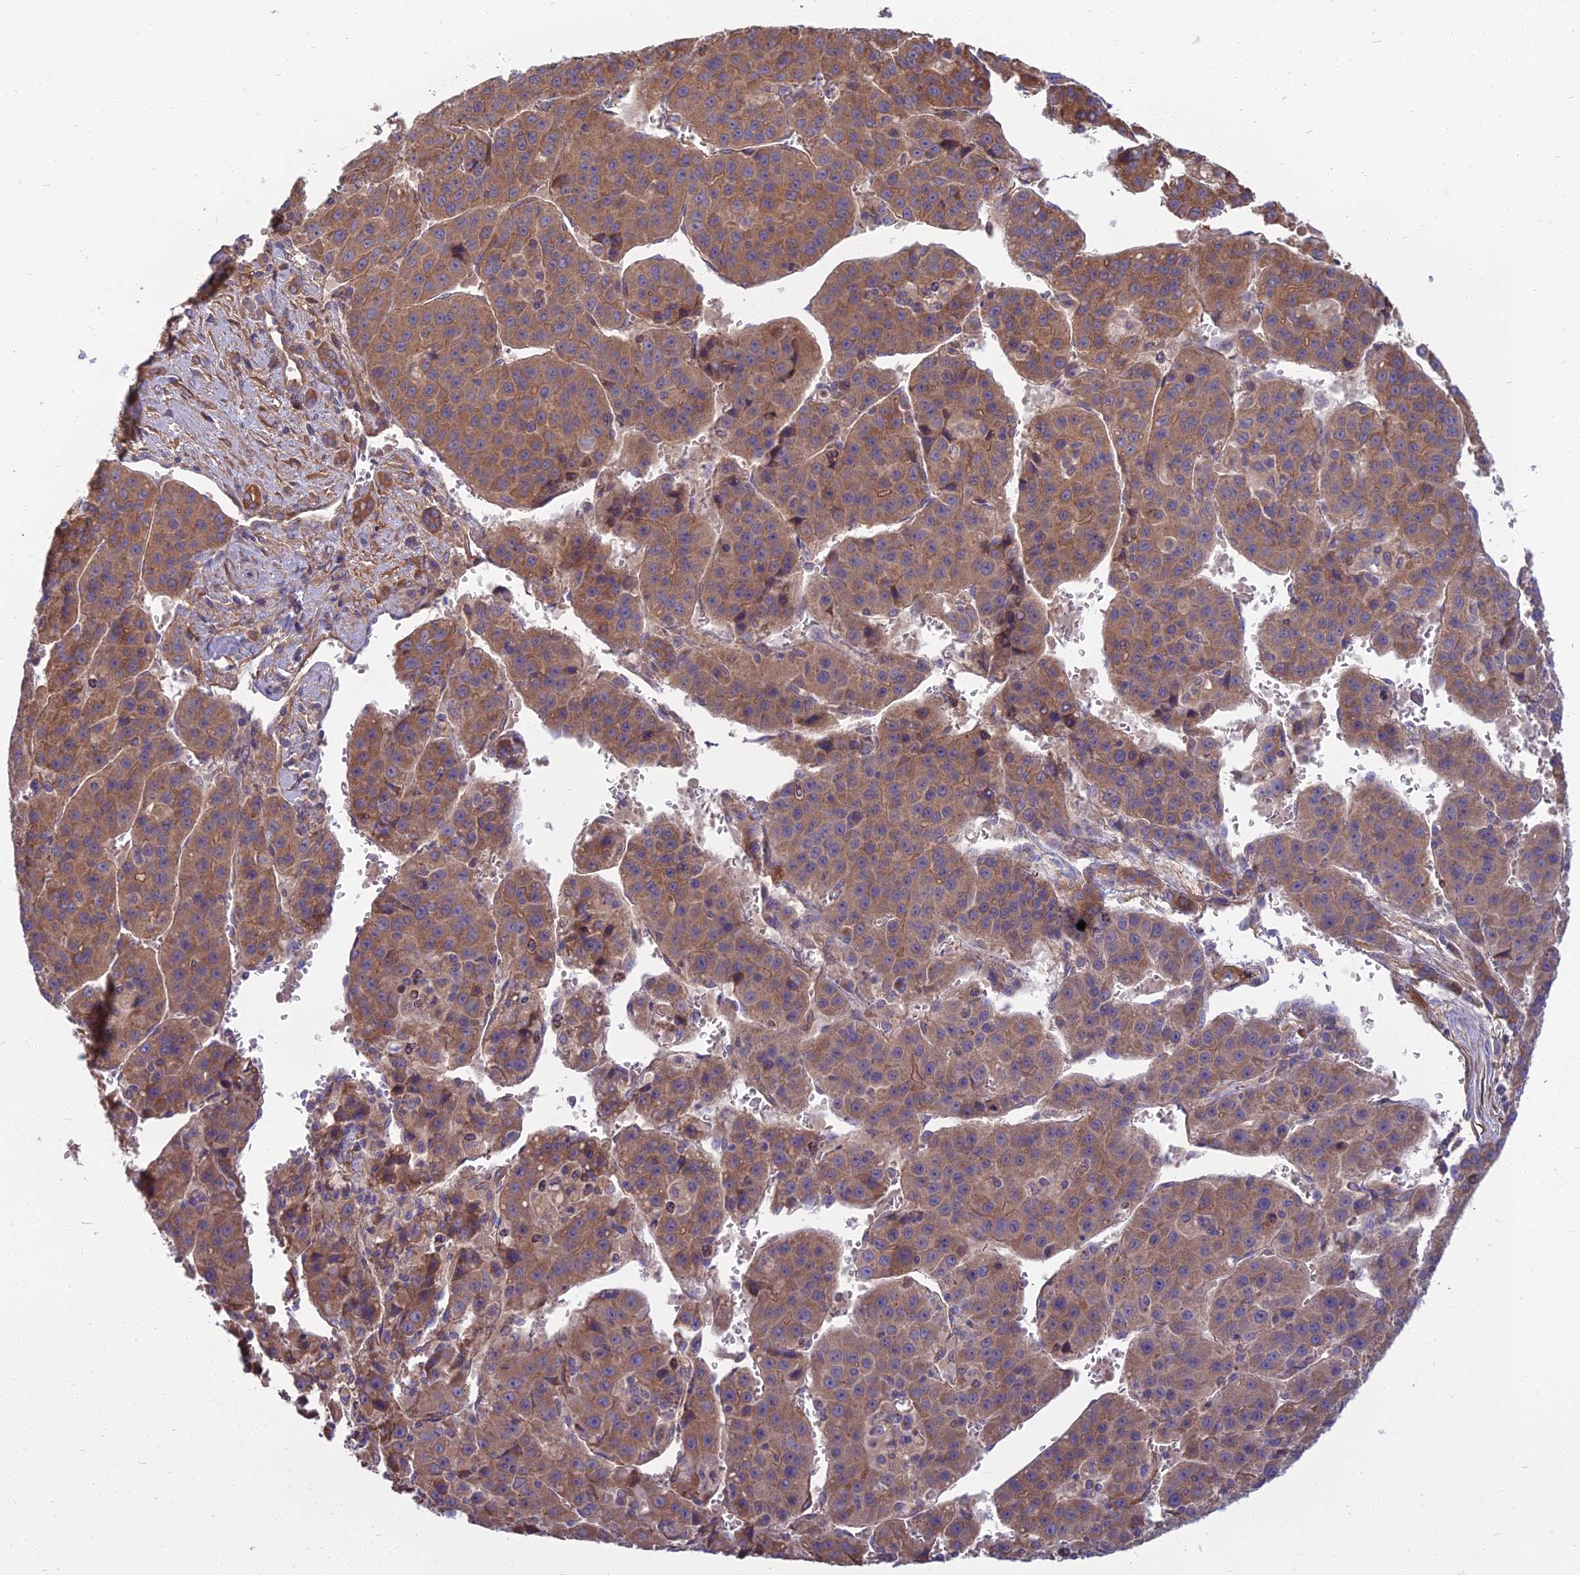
{"staining": {"intensity": "moderate", "quantity": ">75%", "location": "cytoplasmic/membranous"}, "tissue": "liver cancer", "cell_type": "Tumor cells", "image_type": "cancer", "snomed": [{"axis": "morphology", "description": "Carcinoma, Hepatocellular, NOS"}, {"axis": "topography", "description": "Liver"}], "caption": "Immunohistochemistry (IHC) image of neoplastic tissue: liver hepatocellular carcinoma stained using immunohistochemistry (IHC) shows medium levels of moderate protein expression localized specifically in the cytoplasmic/membranous of tumor cells, appearing as a cytoplasmic/membranous brown color.", "gene": "WDR24", "patient": {"sex": "female", "age": 53}}